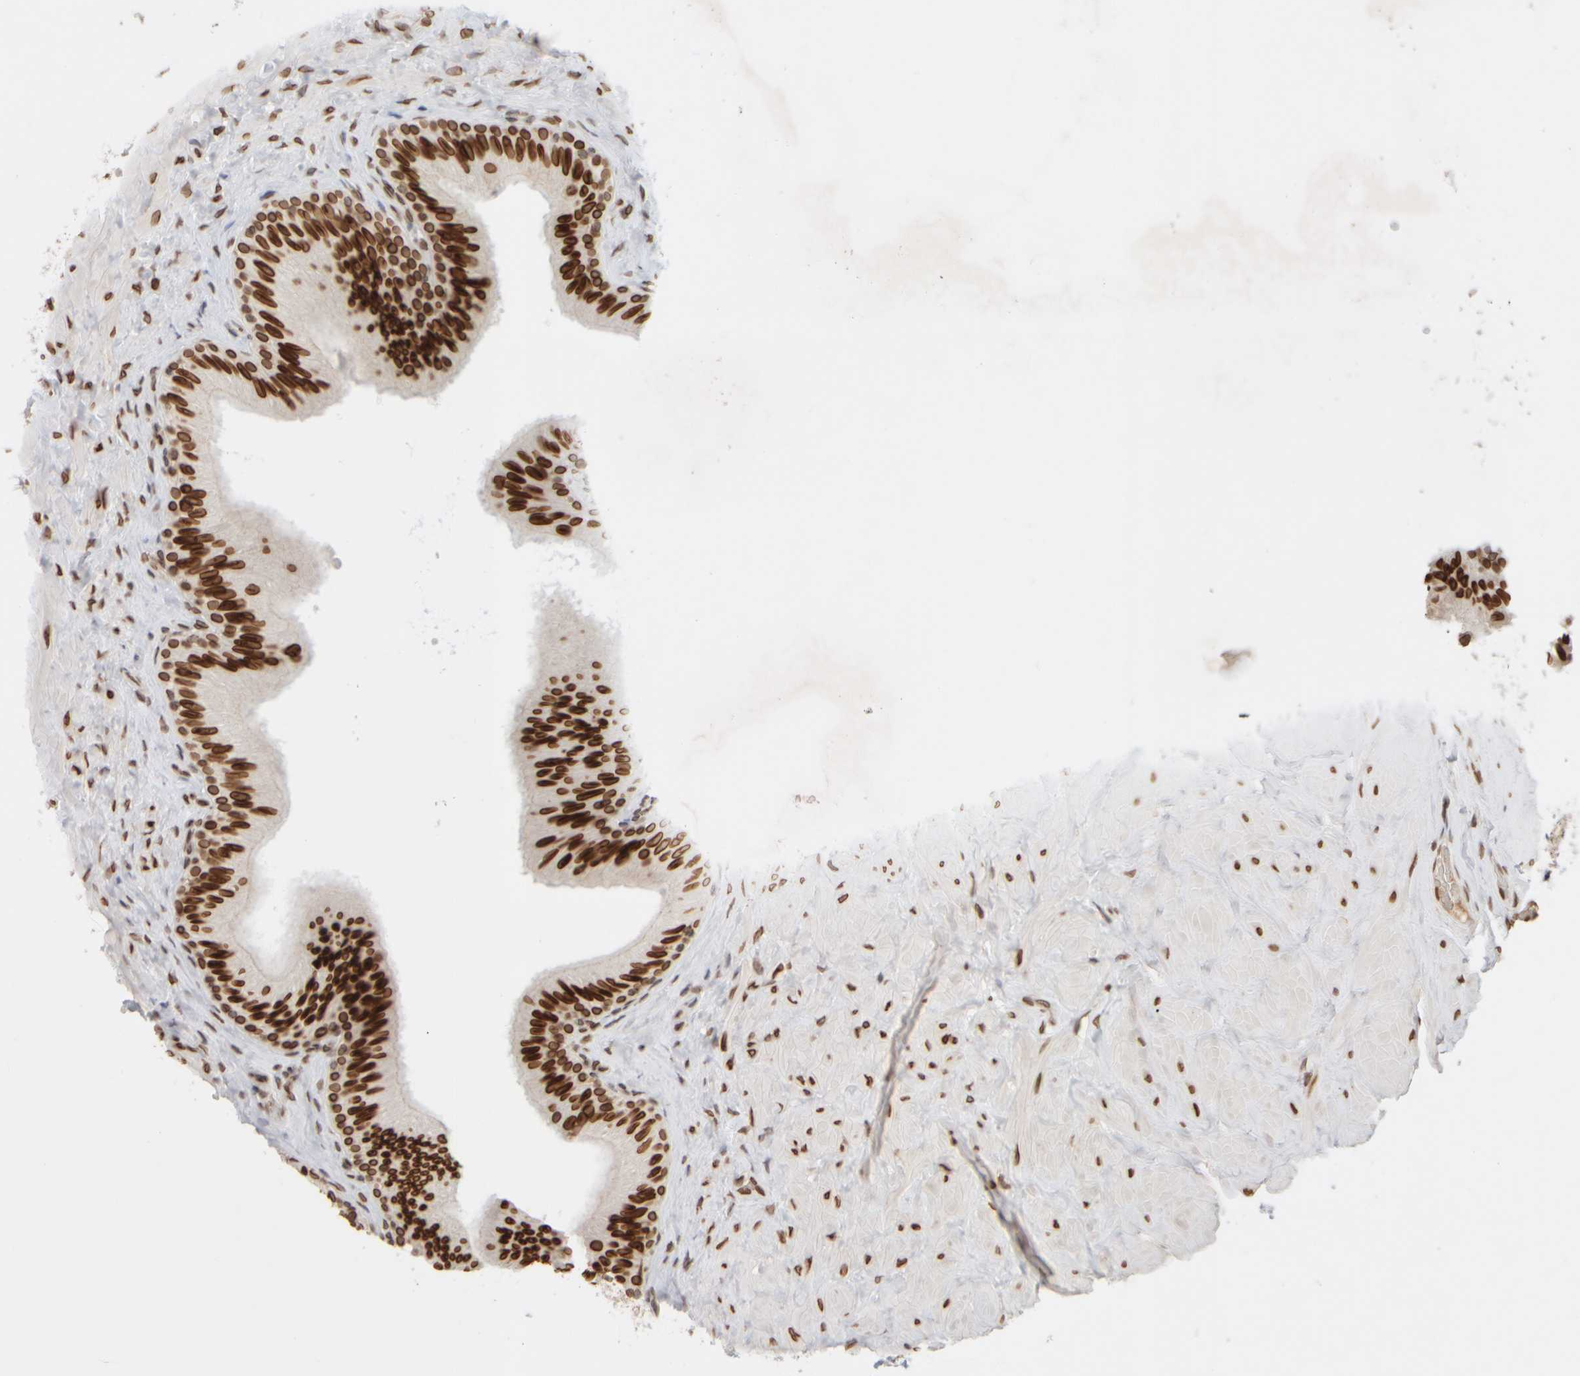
{"staining": {"intensity": "strong", "quantity": ">75%", "location": "cytoplasmic/membranous,nuclear"}, "tissue": "epididymis", "cell_type": "Glandular cells", "image_type": "normal", "snomed": [{"axis": "morphology", "description": "Normal tissue, NOS"}, {"axis": "topography", "description": "Vascular tissue"}, {"axis": "topography", "description": "Epididymis"}], "caption": "Protein expression by IHC shows strong cytoplasmic/membranous,nuclear staining in about >75% of glandular cells in normal epididymis.", "gene": "ZC3HC1", "patient": {"sex": "male", "age": 49}}